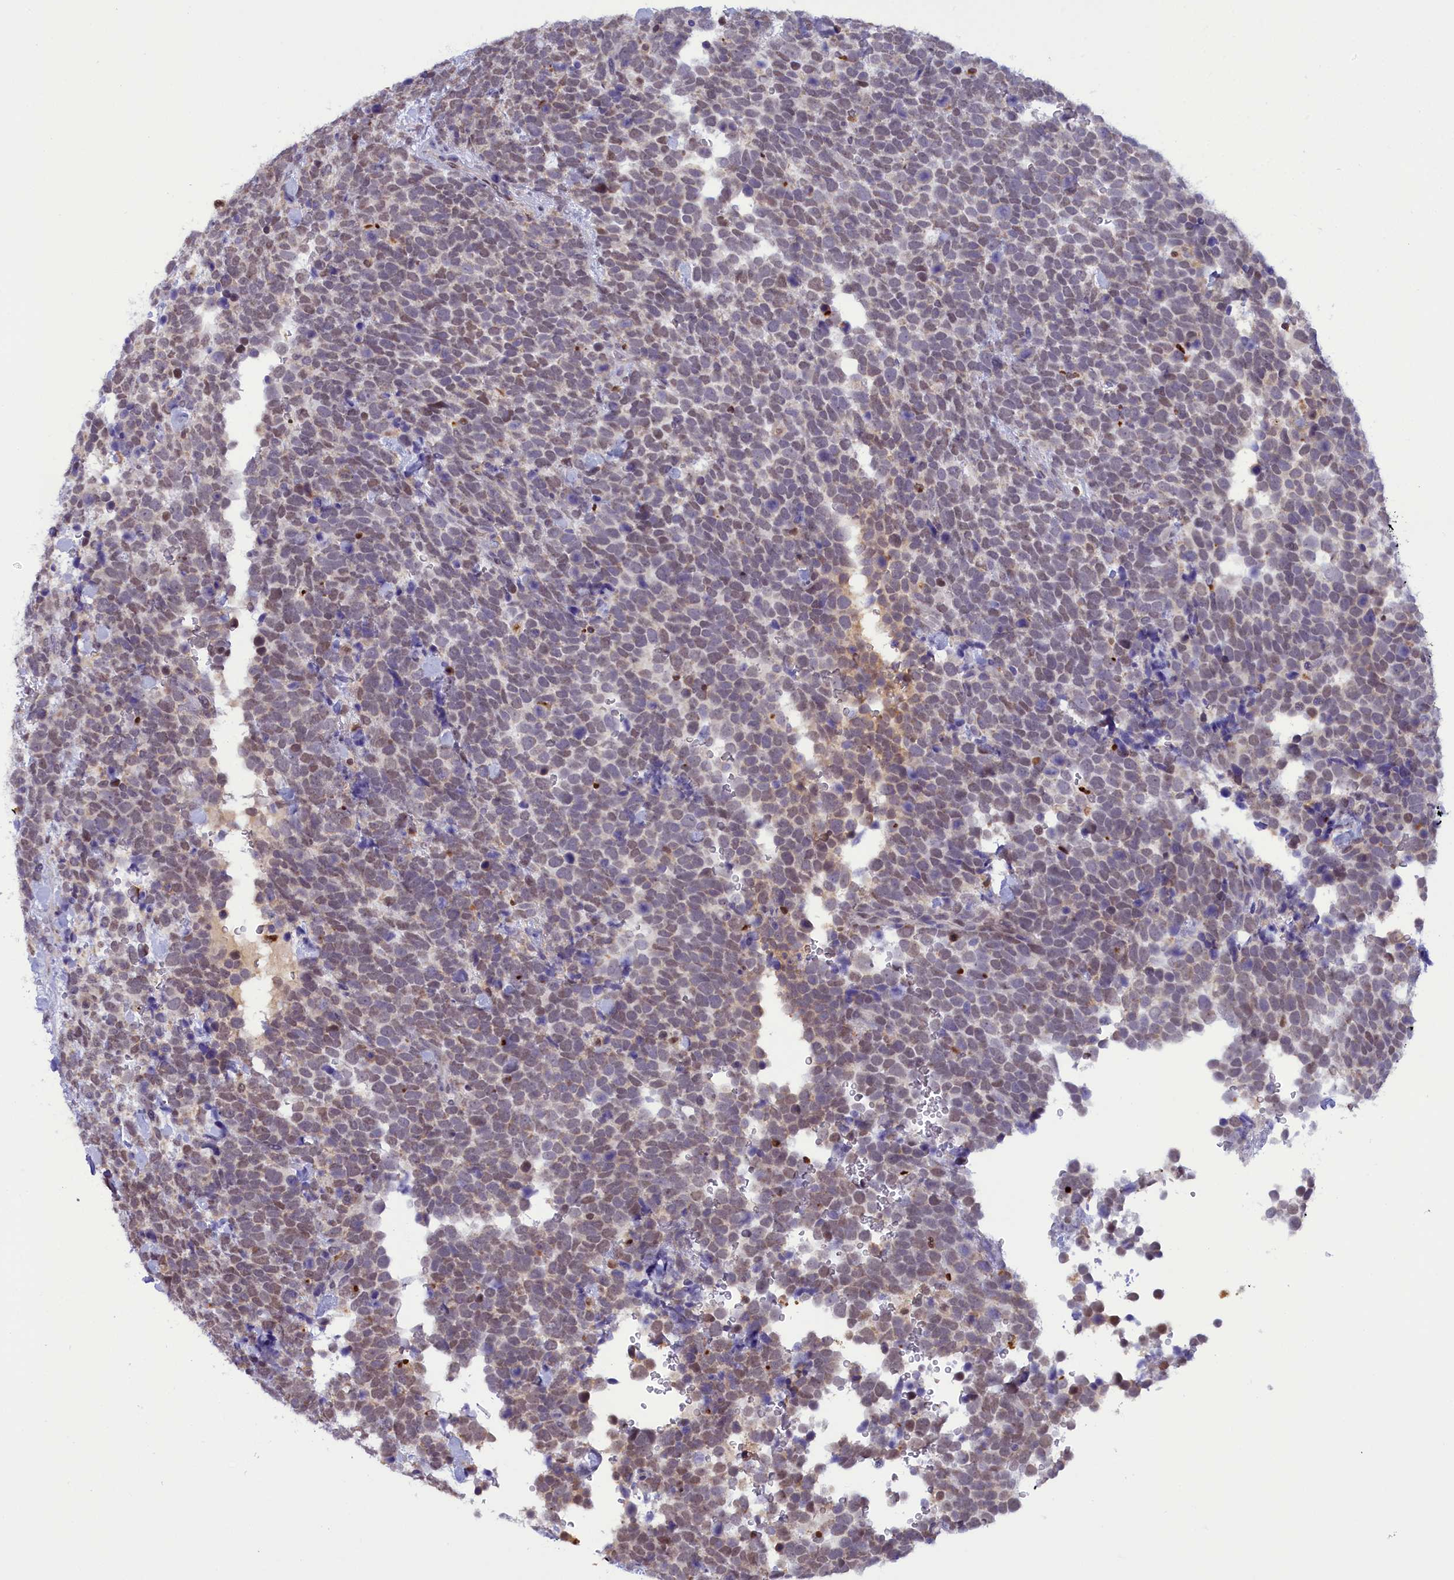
{"staining": {"intensity": "weak", "quantity": "<25%", "location": "cytoplasmic/membranous,nuclear"}, "tissue": "urothelial cancer", "cell_type": "Tumor cells", "image_type": "cancer", "snomed": [{"axis": "morphology", "description": "Urothelial carcinoma, High grade"}, {"axis": "topography", "description": "Urinary bladder"}], "caption": "DAB (3,3'-diaminobenzidine) immunohistochemical staining of urothelial carcinoma (high-grade) shows no significant expression in tumor cells. (DAB immunohistochemistry, high magnification).", "gene": "IZUMO2", "patient": {"sex": "female", "age": 82}}